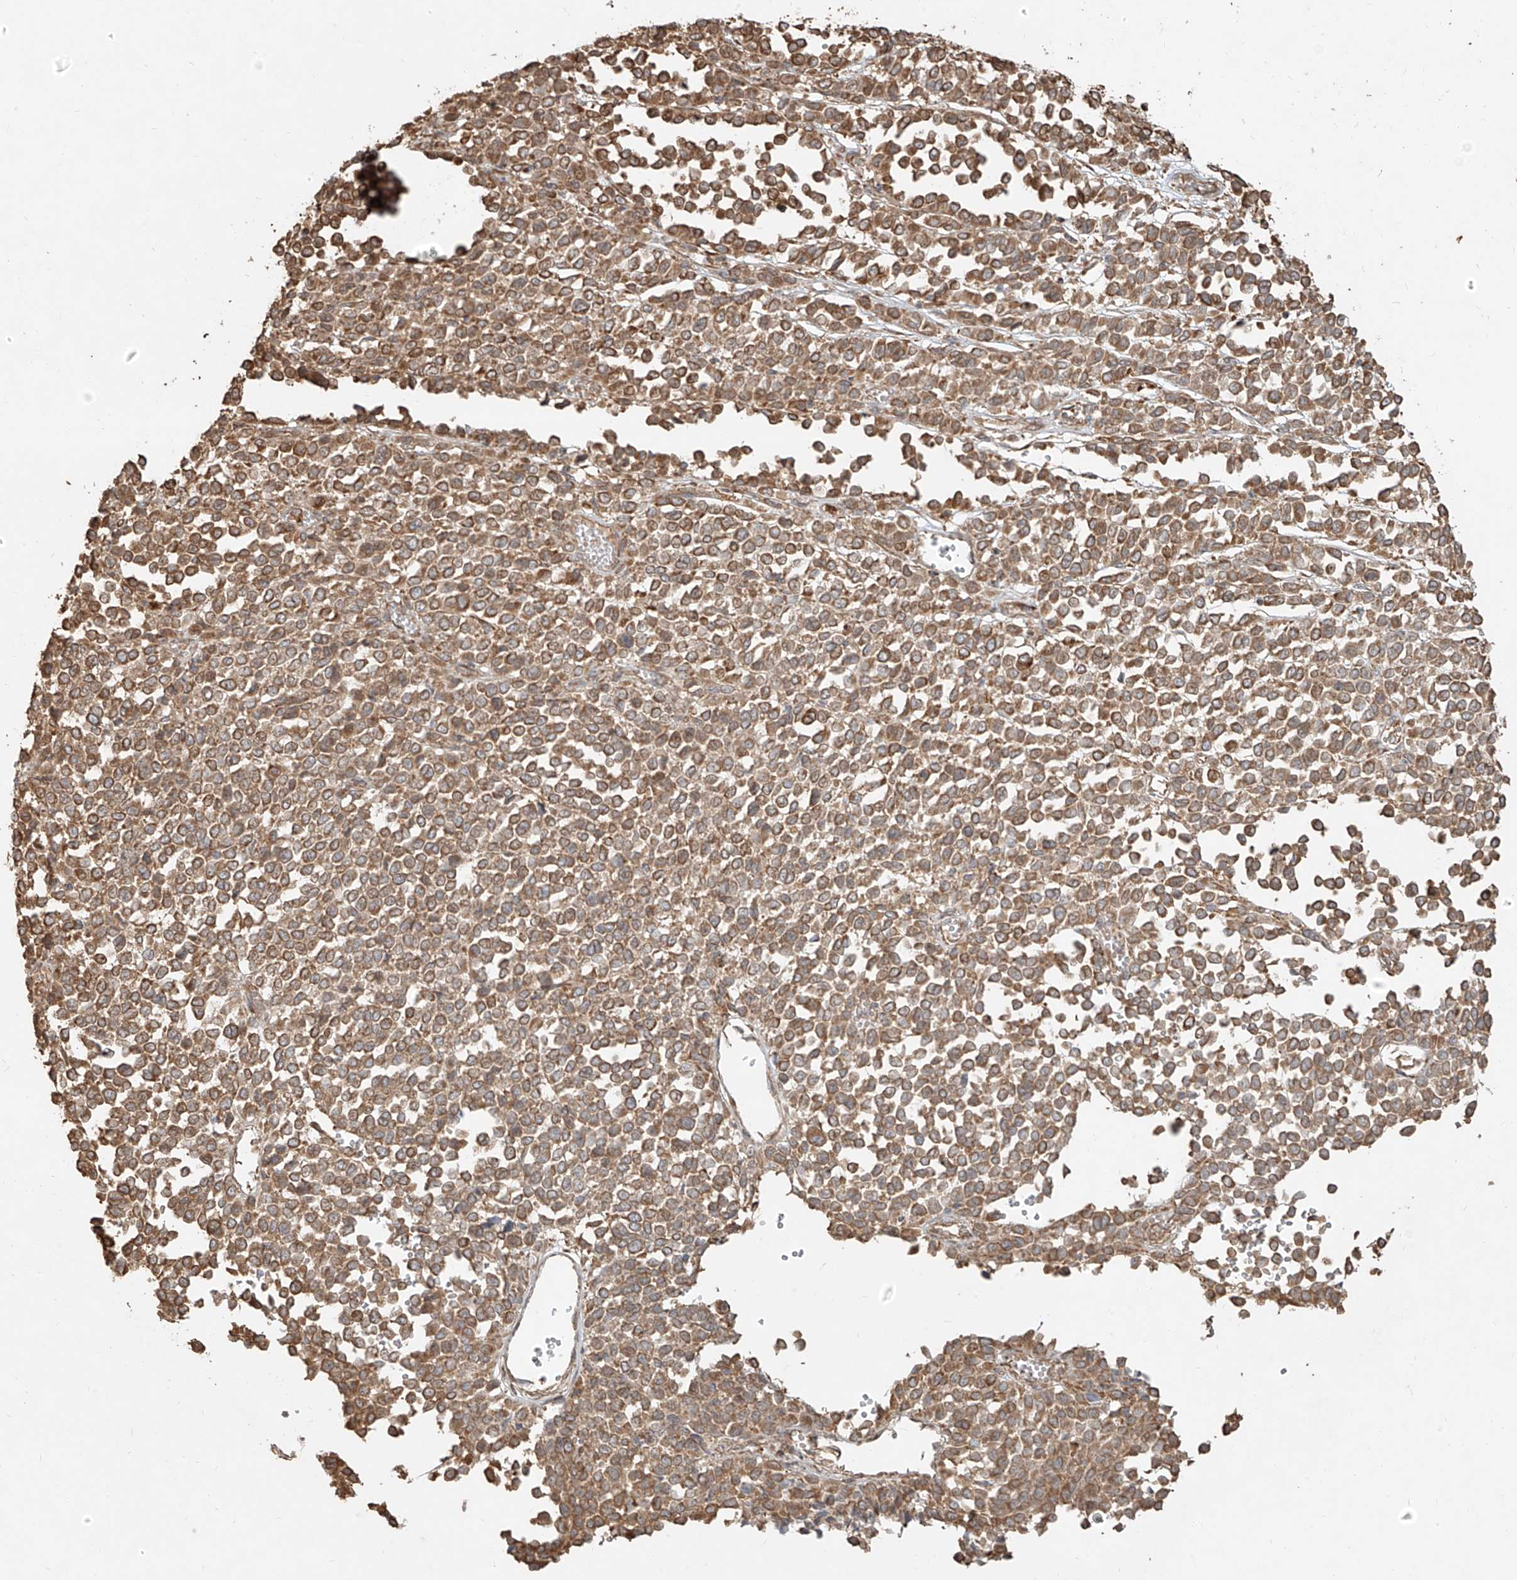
{"staining": {"intensity": "moderate", "quantity": ">75%", "location": "cytoplasmic/membranous"}, "tissue": "melanoma", "cell_type": "Tumor cells", "image_type": "cancer", "snomed": [{"axis": "morphology", "description": "Malignant melanoma, Metastatic site"}, {"axis": "topography", "description": "Pancreas"}], "caption": "High-power microscopy captured an immunohistochemistry histopathology image of melanoma, revealing moderate cytoplasmic/membranous expression in about >75% of tumor cells.", "gene": "EFNB1", "patient": {"sex": "female", "age": 30}}